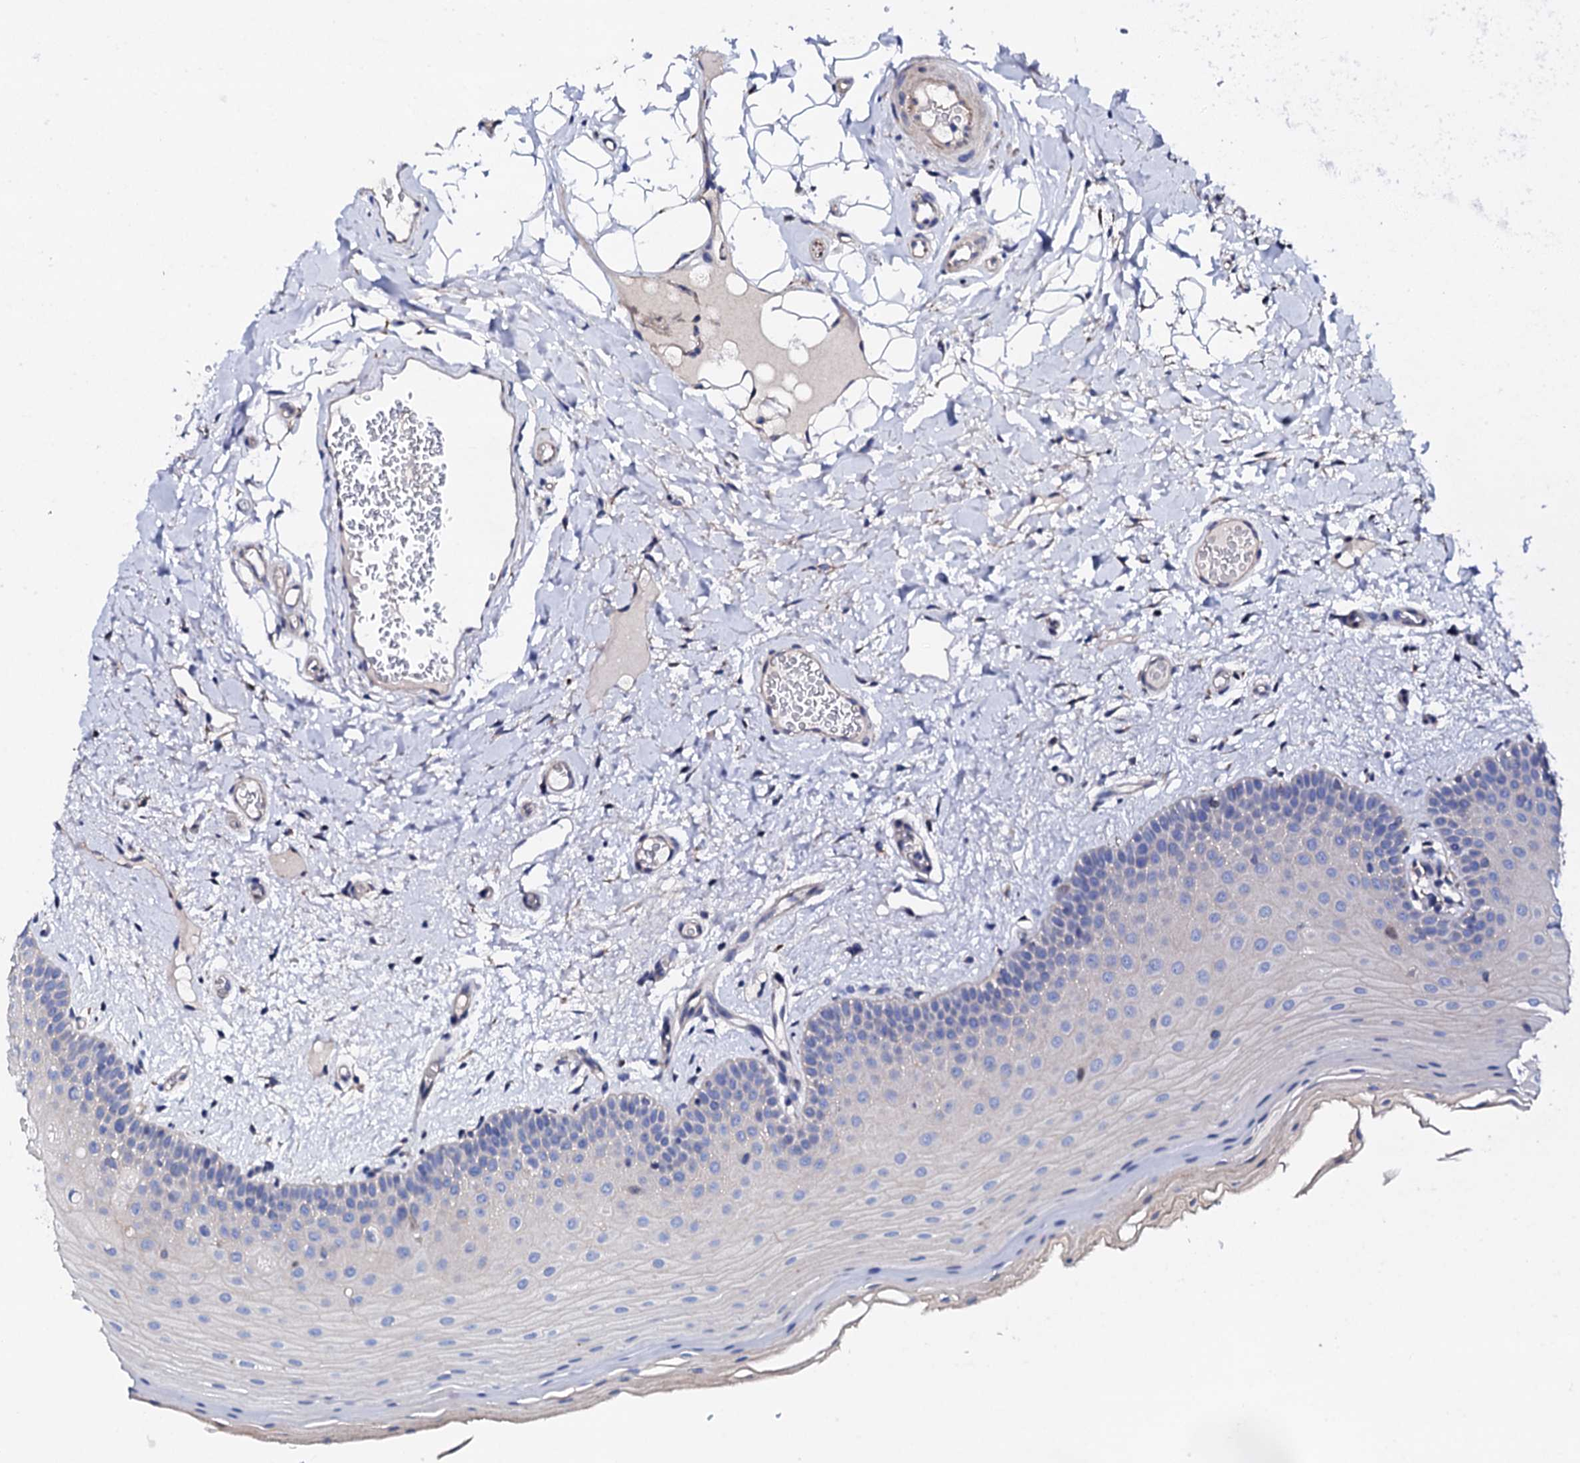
{"staining": {"intensity": "negative", "quantity": "none", "location": "none"}, "tissue": "oral mucosa", "cell_type": "Squamous epithelial cells", "image_type": "normal", "snomed": [{"axis": "morphology", "description": "Normal tissue, NOS"}, {"axis": "topography", "description": "Oral tissue"}, {"axis": "topography", "description": "Tounge, NOS"}], "caption": "Immunohistochemistry (IHC) of unremarkable human oral mucosa displays no staining in squamous epithelial cells.", "gene": "KLHL32", "patient": {"sex": "male", "age": 47}}